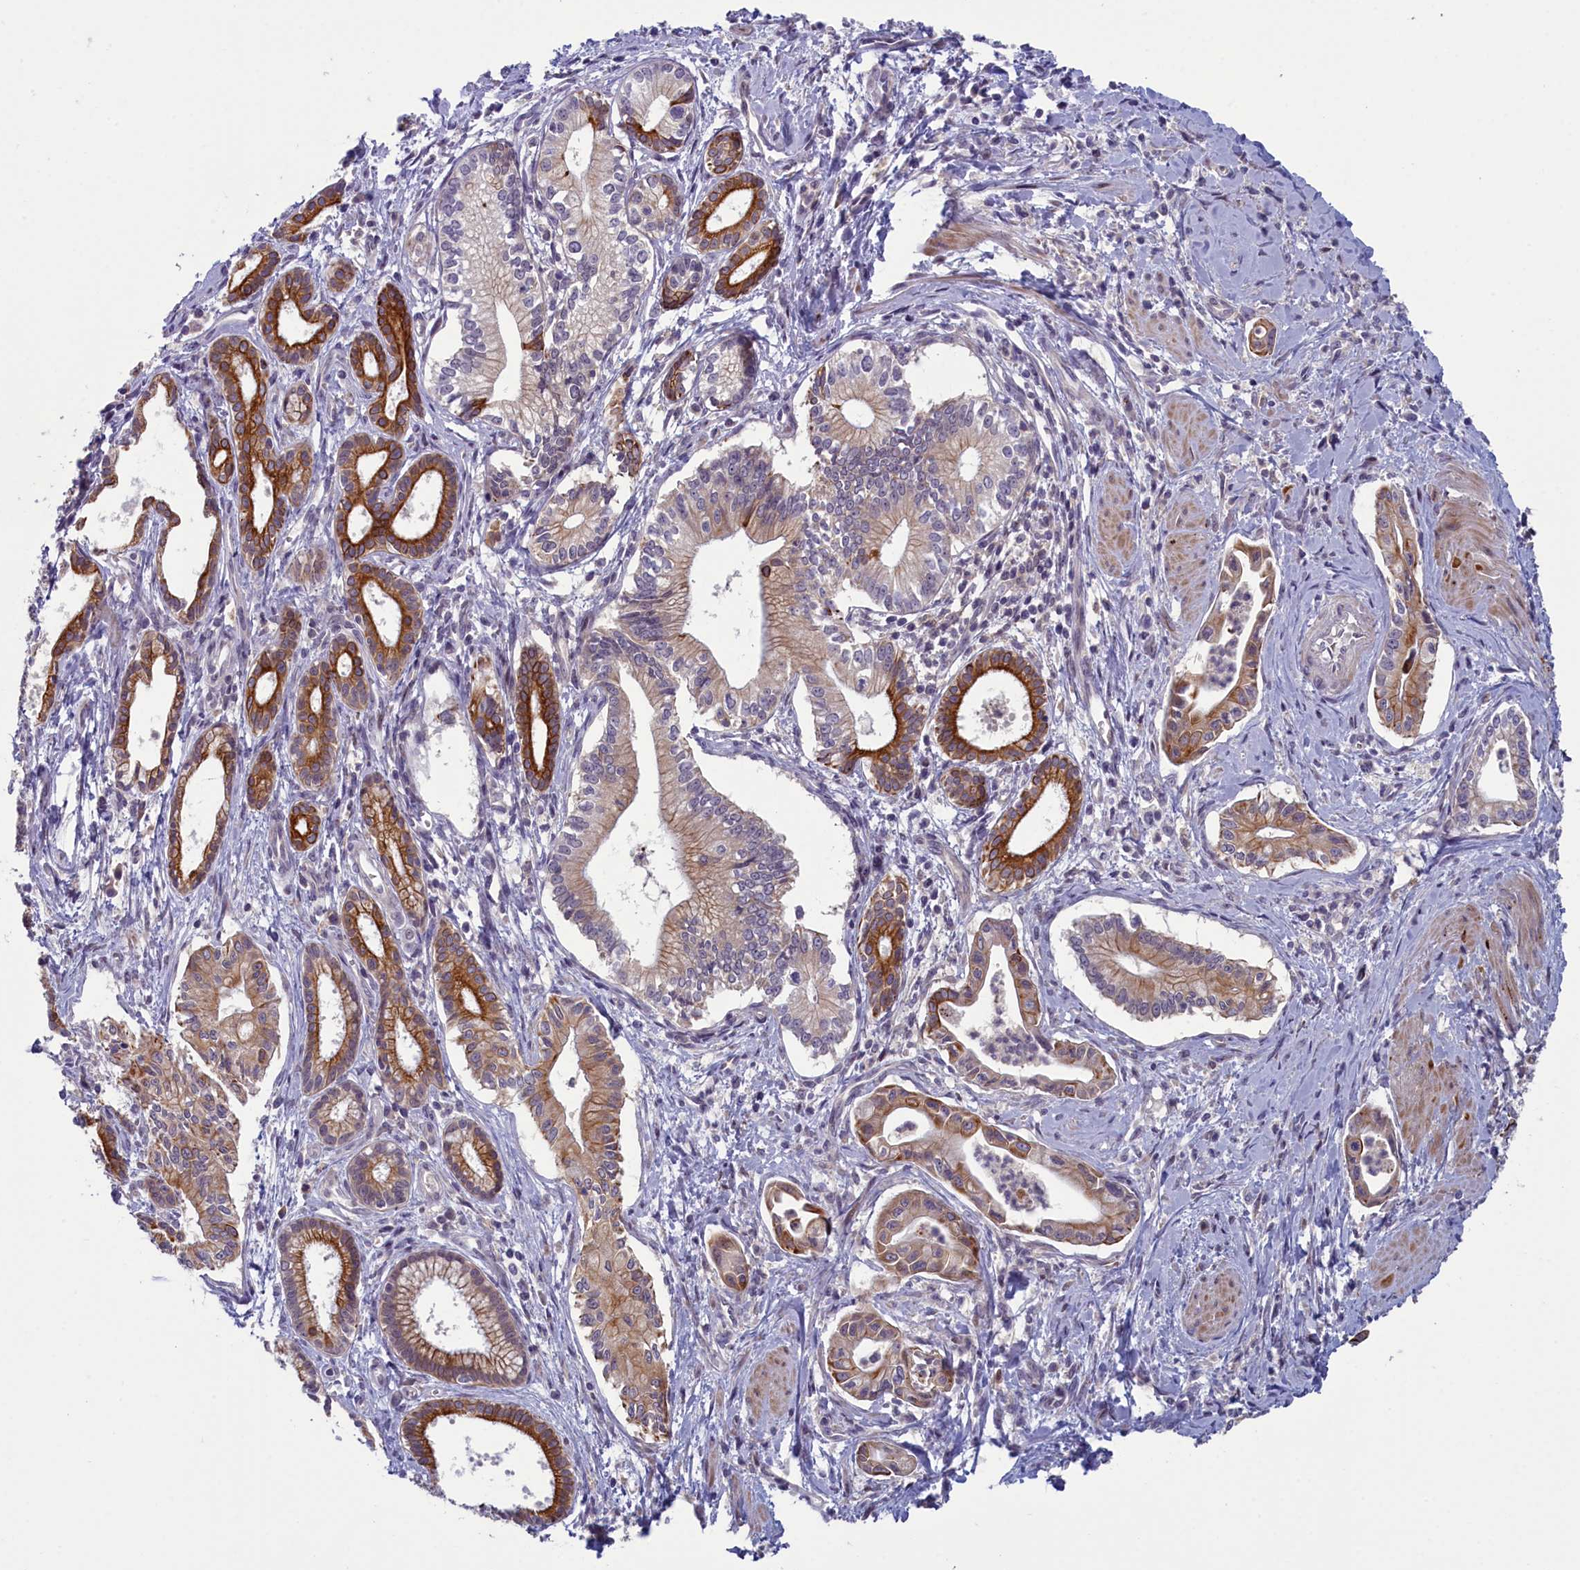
{"staining": {"intensity": "moderate", "quantity": ">75%", "location": "cytoplasmic/membranous"}, "tissue": "pancreatic cancer", "cell_type": "Tumor cells", "image_type": "cancer", "snomed": [{"axis": "morphology", "description": "Adenocarcinoma, NOS"}, {"axis": "topography", "description": "Pancreas"}], "caption": "Brown immunohistochemical staining in human pancreatic cancer reveals moderate cytoplasmic/membranous staining in about >75% of tumor cells. Nuclei are stained in blue.", "gene": "ANKRD39", "patient": {"sex": "male", "age": 78}}